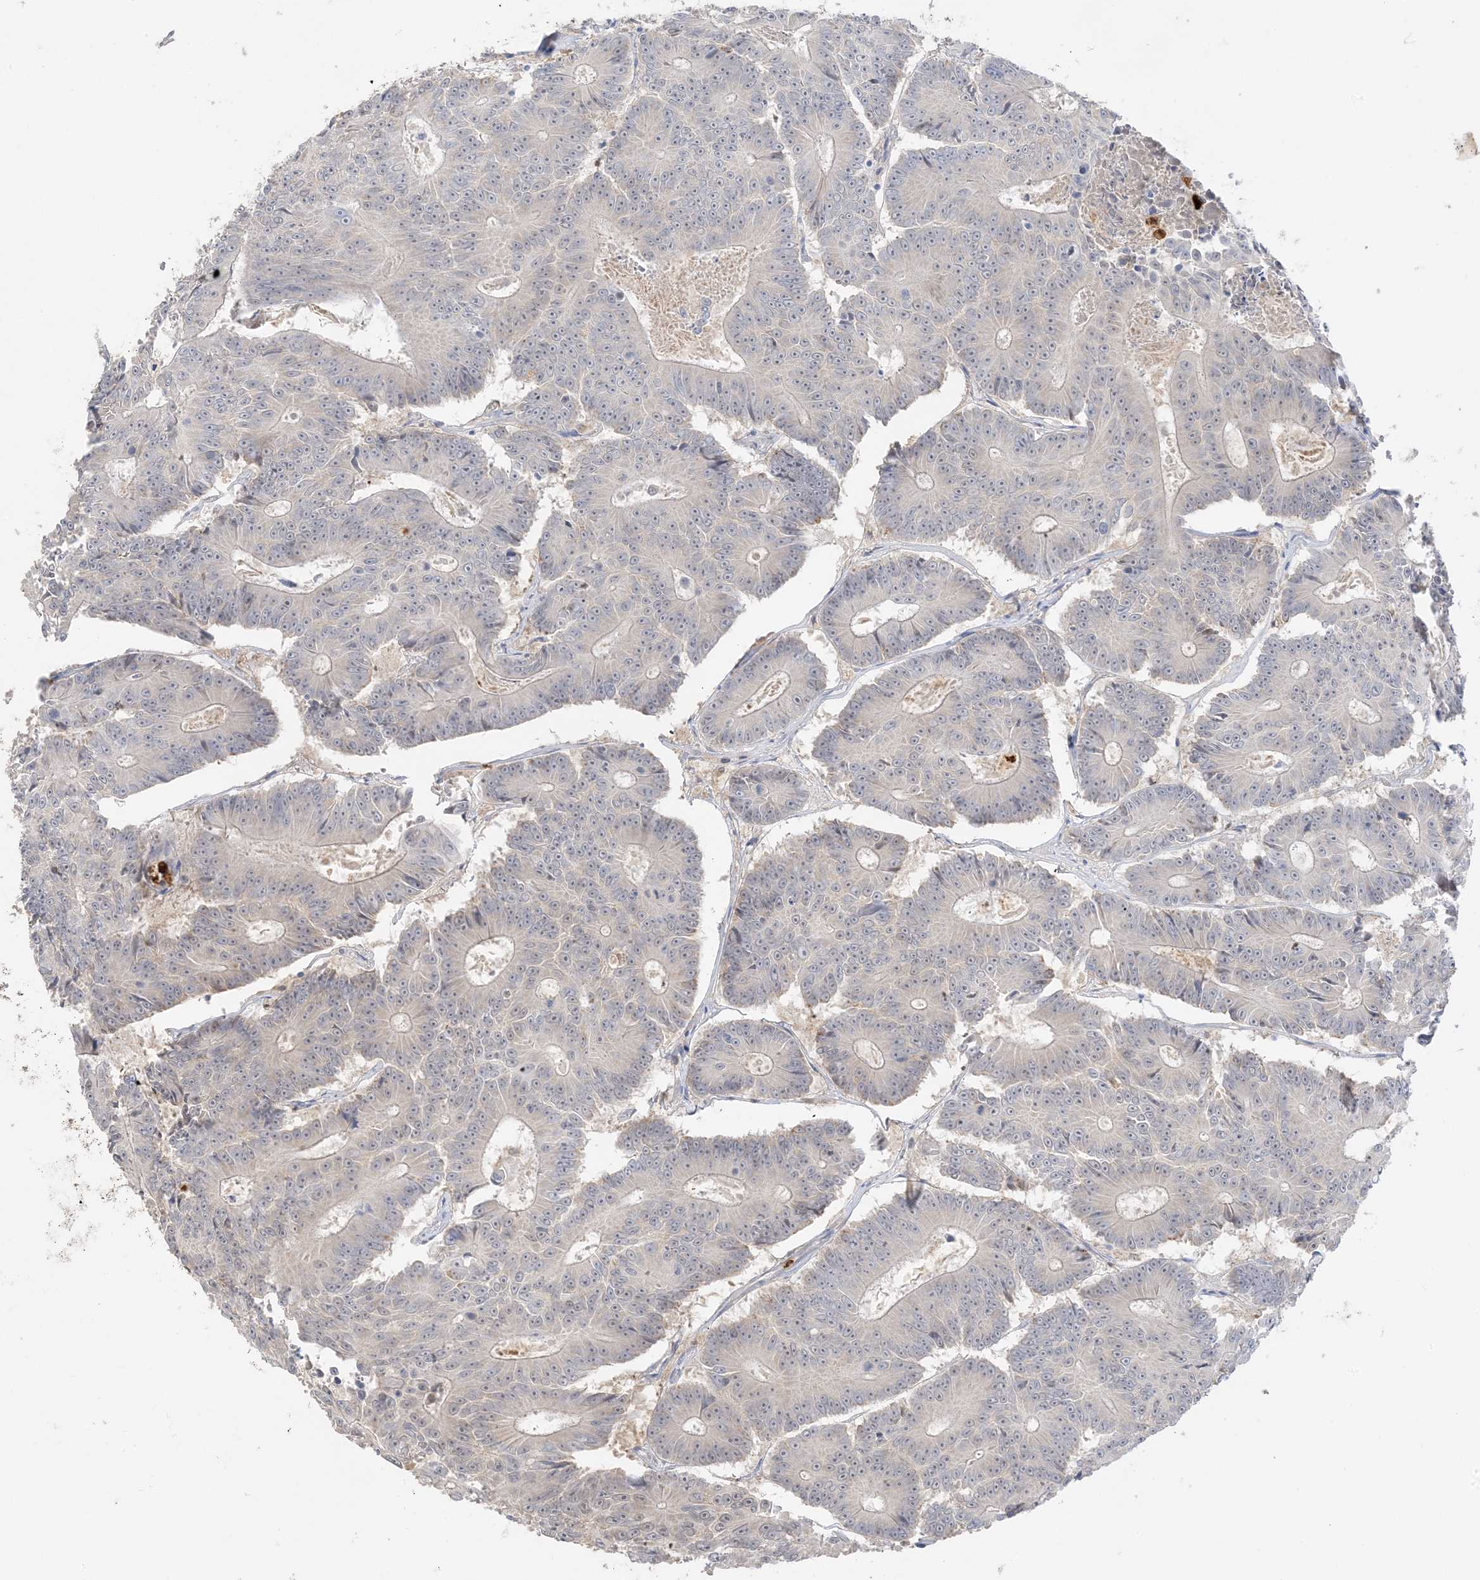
{"staining": {"intensity": "negative", "quantity": "none", "location": "none"}, "tissue": "colorectal cancer", "cell_type": "Tumor cells", "image_type": "cancer", "snomed": [{"axis": "morphology", "description": "Adenocarcinoma, NOS"}, {"axis": "topography", "description": "Colon"}], "caption": "The photomicrograph shows no staining of tumor cells in colorectal cancer.", "gene": "GCA", "patient": {"sex": "male", "age": 83}}